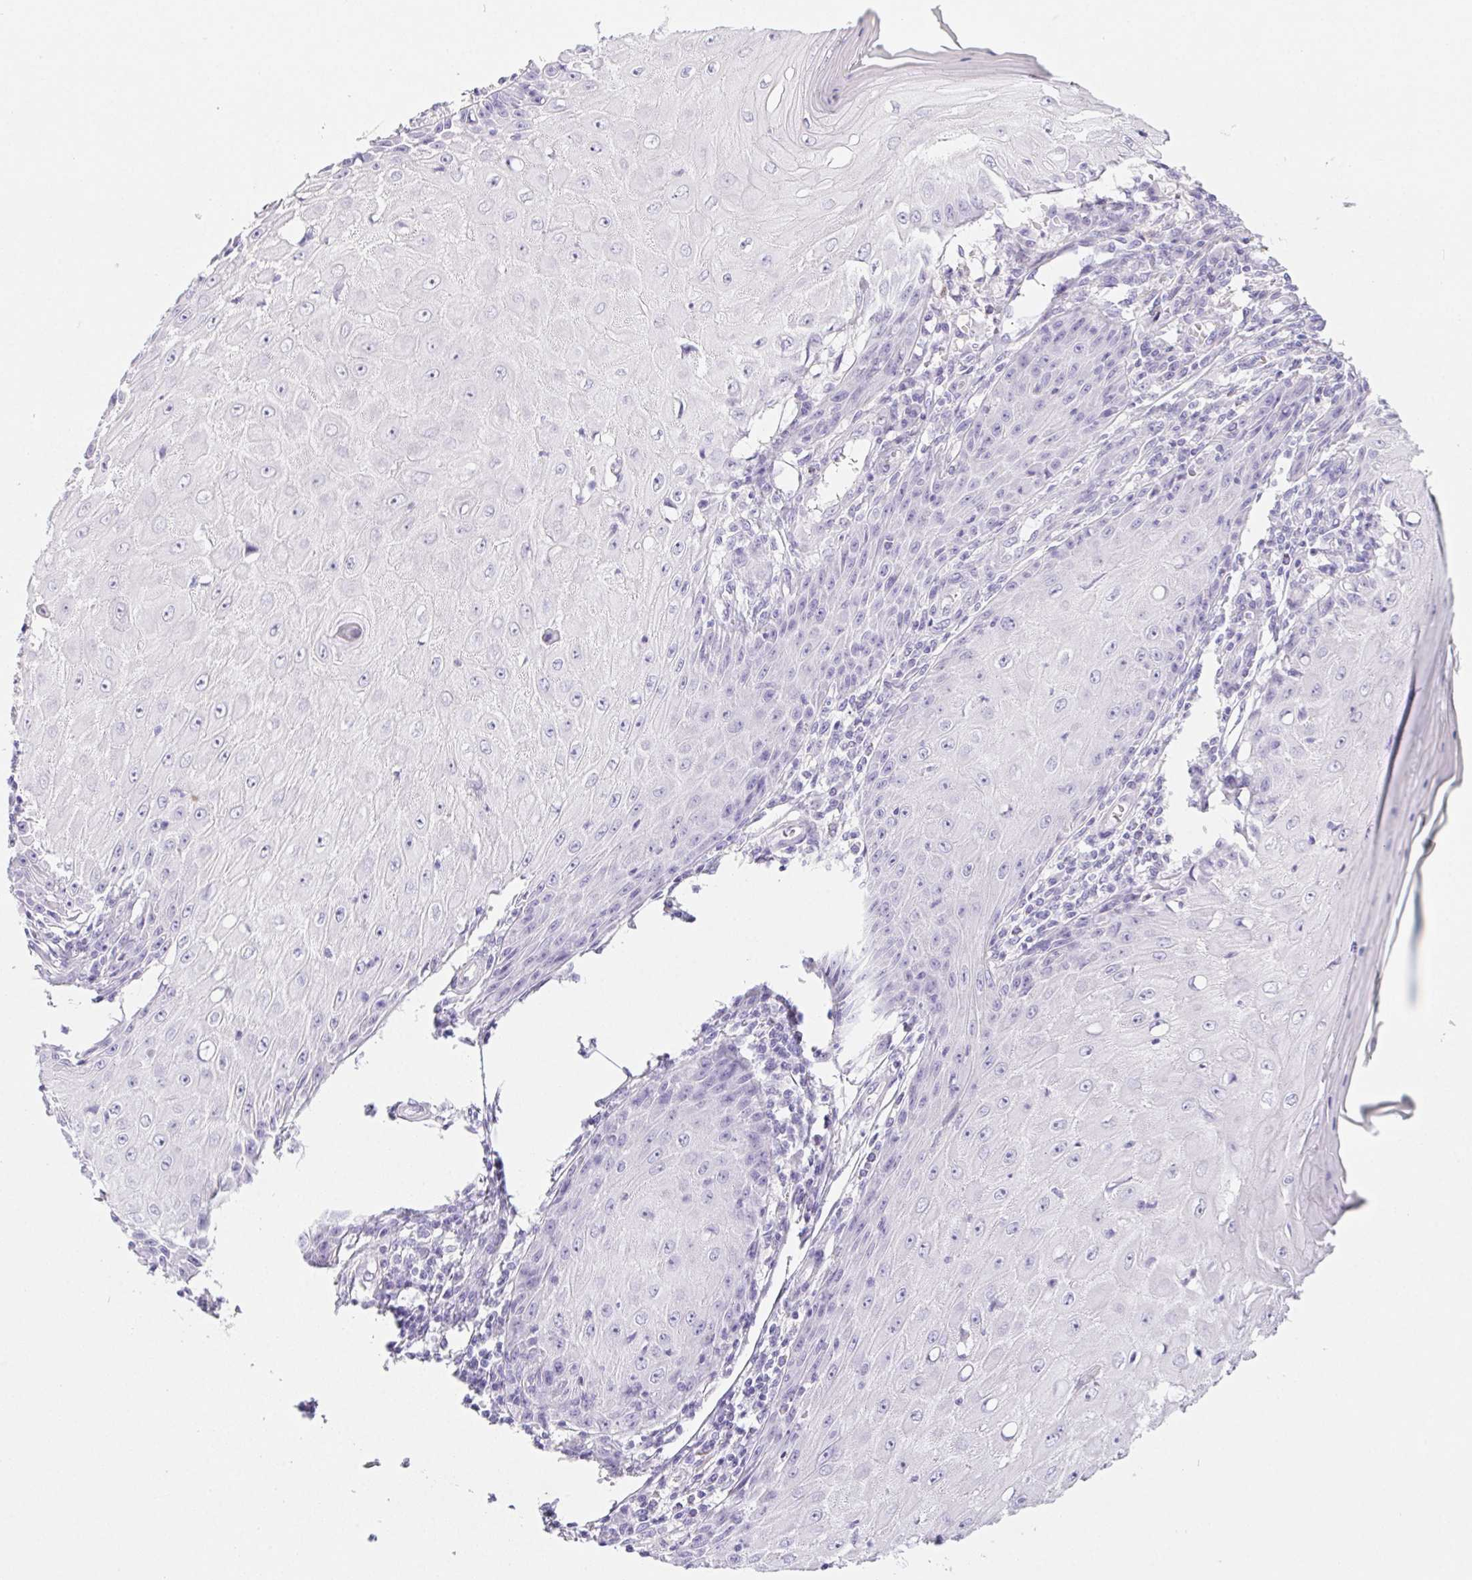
{"staining": {"intensity": "negative", "quantity": "none", "location": "none"}, "tissue": "skin cancer", "cell_type": "Tumor cells", "image_type": "cancer", "snomed": [{"axis": "morphology", "description": "Squamous cell carcinoma, NOS"}, {"axis": "topography", "description": "Skin"}], "caption": "Skin cancer (squamous cell carcinoma) was stained to show a protein in brown. There is no significant expression in tumor cells.", "gene": "PNLIP", "patient": {"sex": "female", "age": 73}}